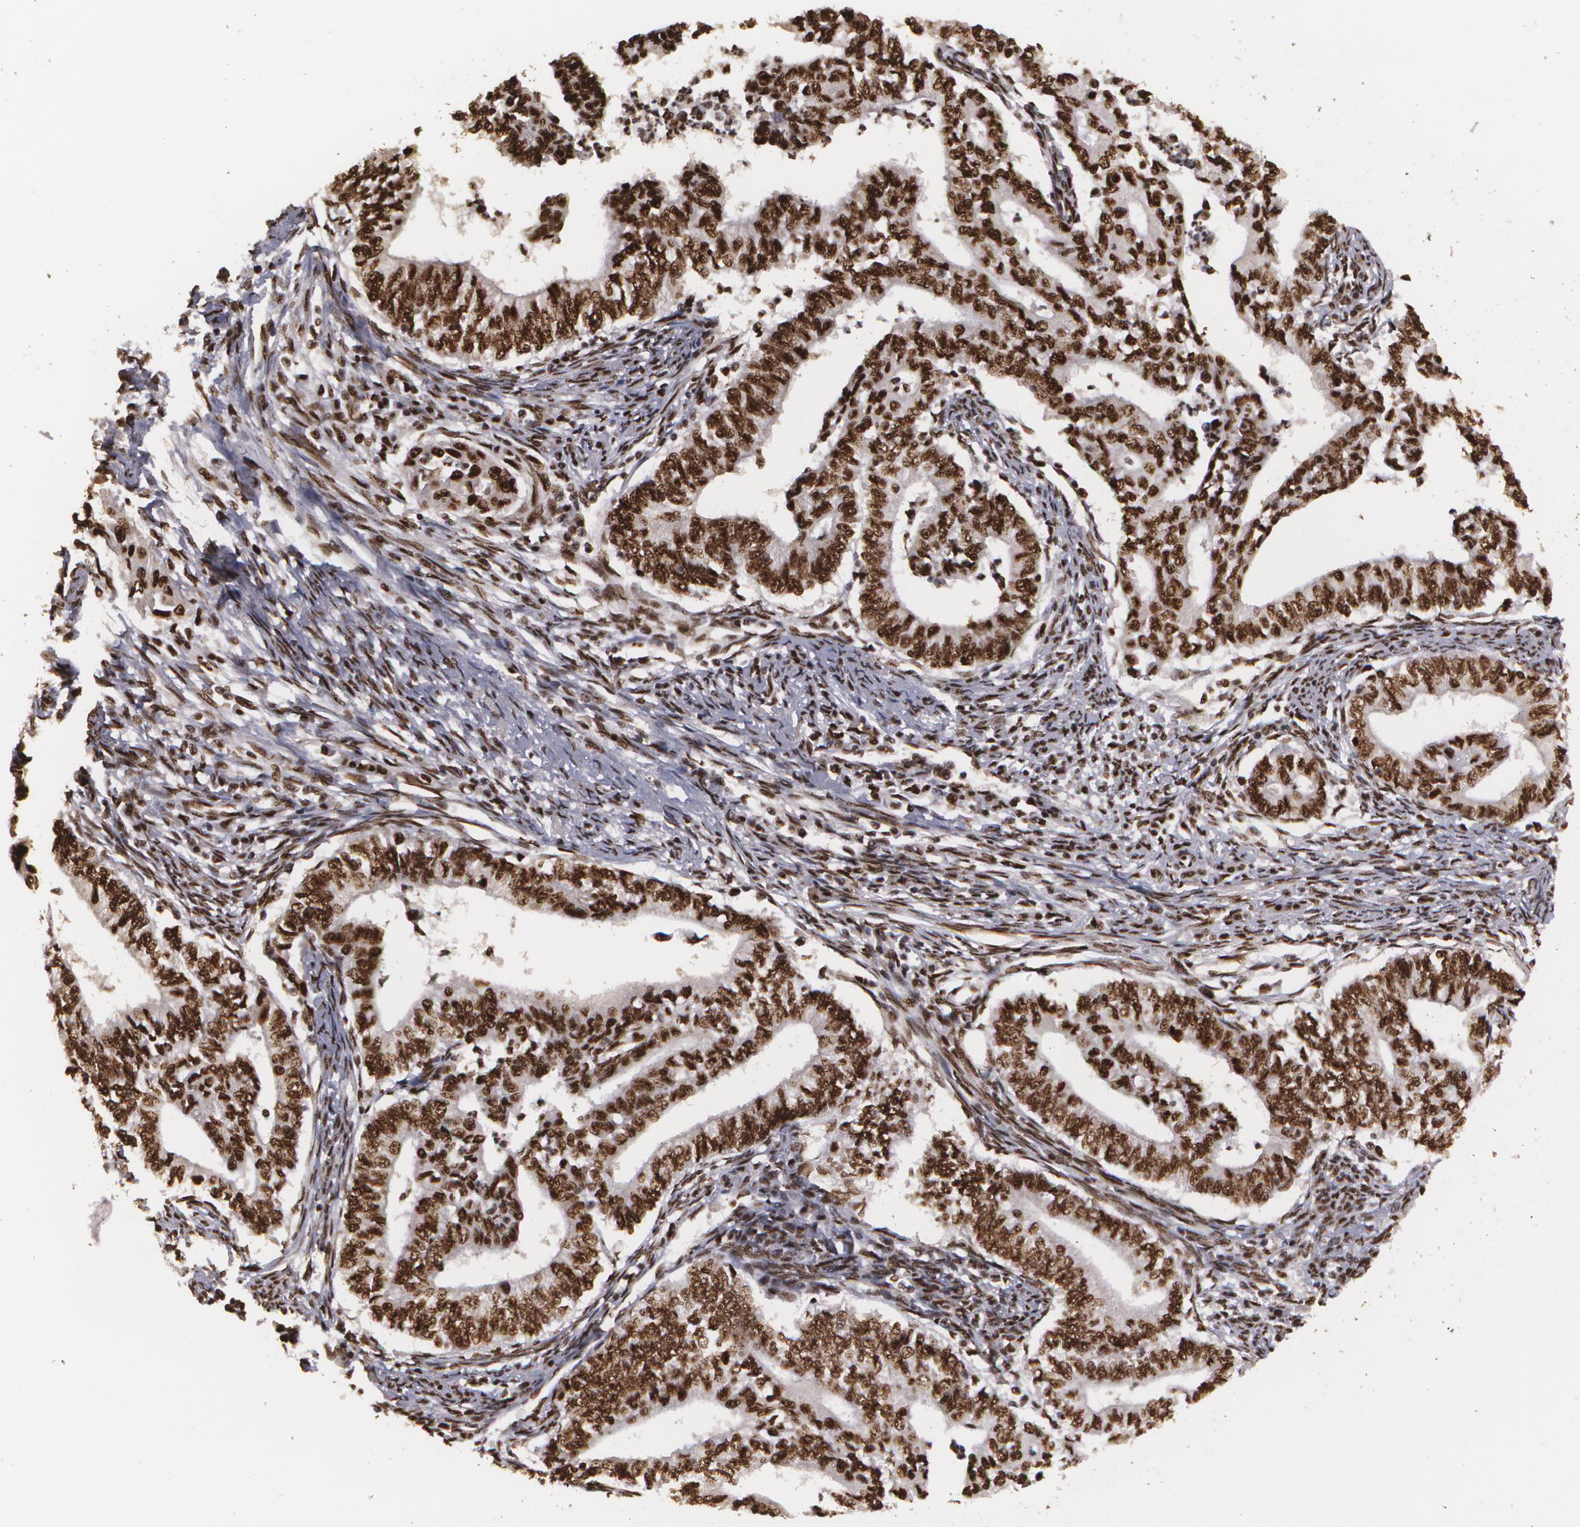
{"staining": {"intensity": "strong", "quantity": ">75%", "location": "cytoplasmic/membranous,nuclear"}, "tissue": "endometrial cancer", "cell_type": "Tumor cells", "image_type": "cancer", "snomed": [{"axis": "morphology", "description": "Adenocarcinoma, NOS"}, {"axis": "topography", "description": "Endometrium"}], "caption": "Endometrial cancer (adenocarcinoma) stained with a protein marker exhibits strong staining in tumor cells.", "gene": "RCOR1", "patient": {"sex": "female", "age": 66}}